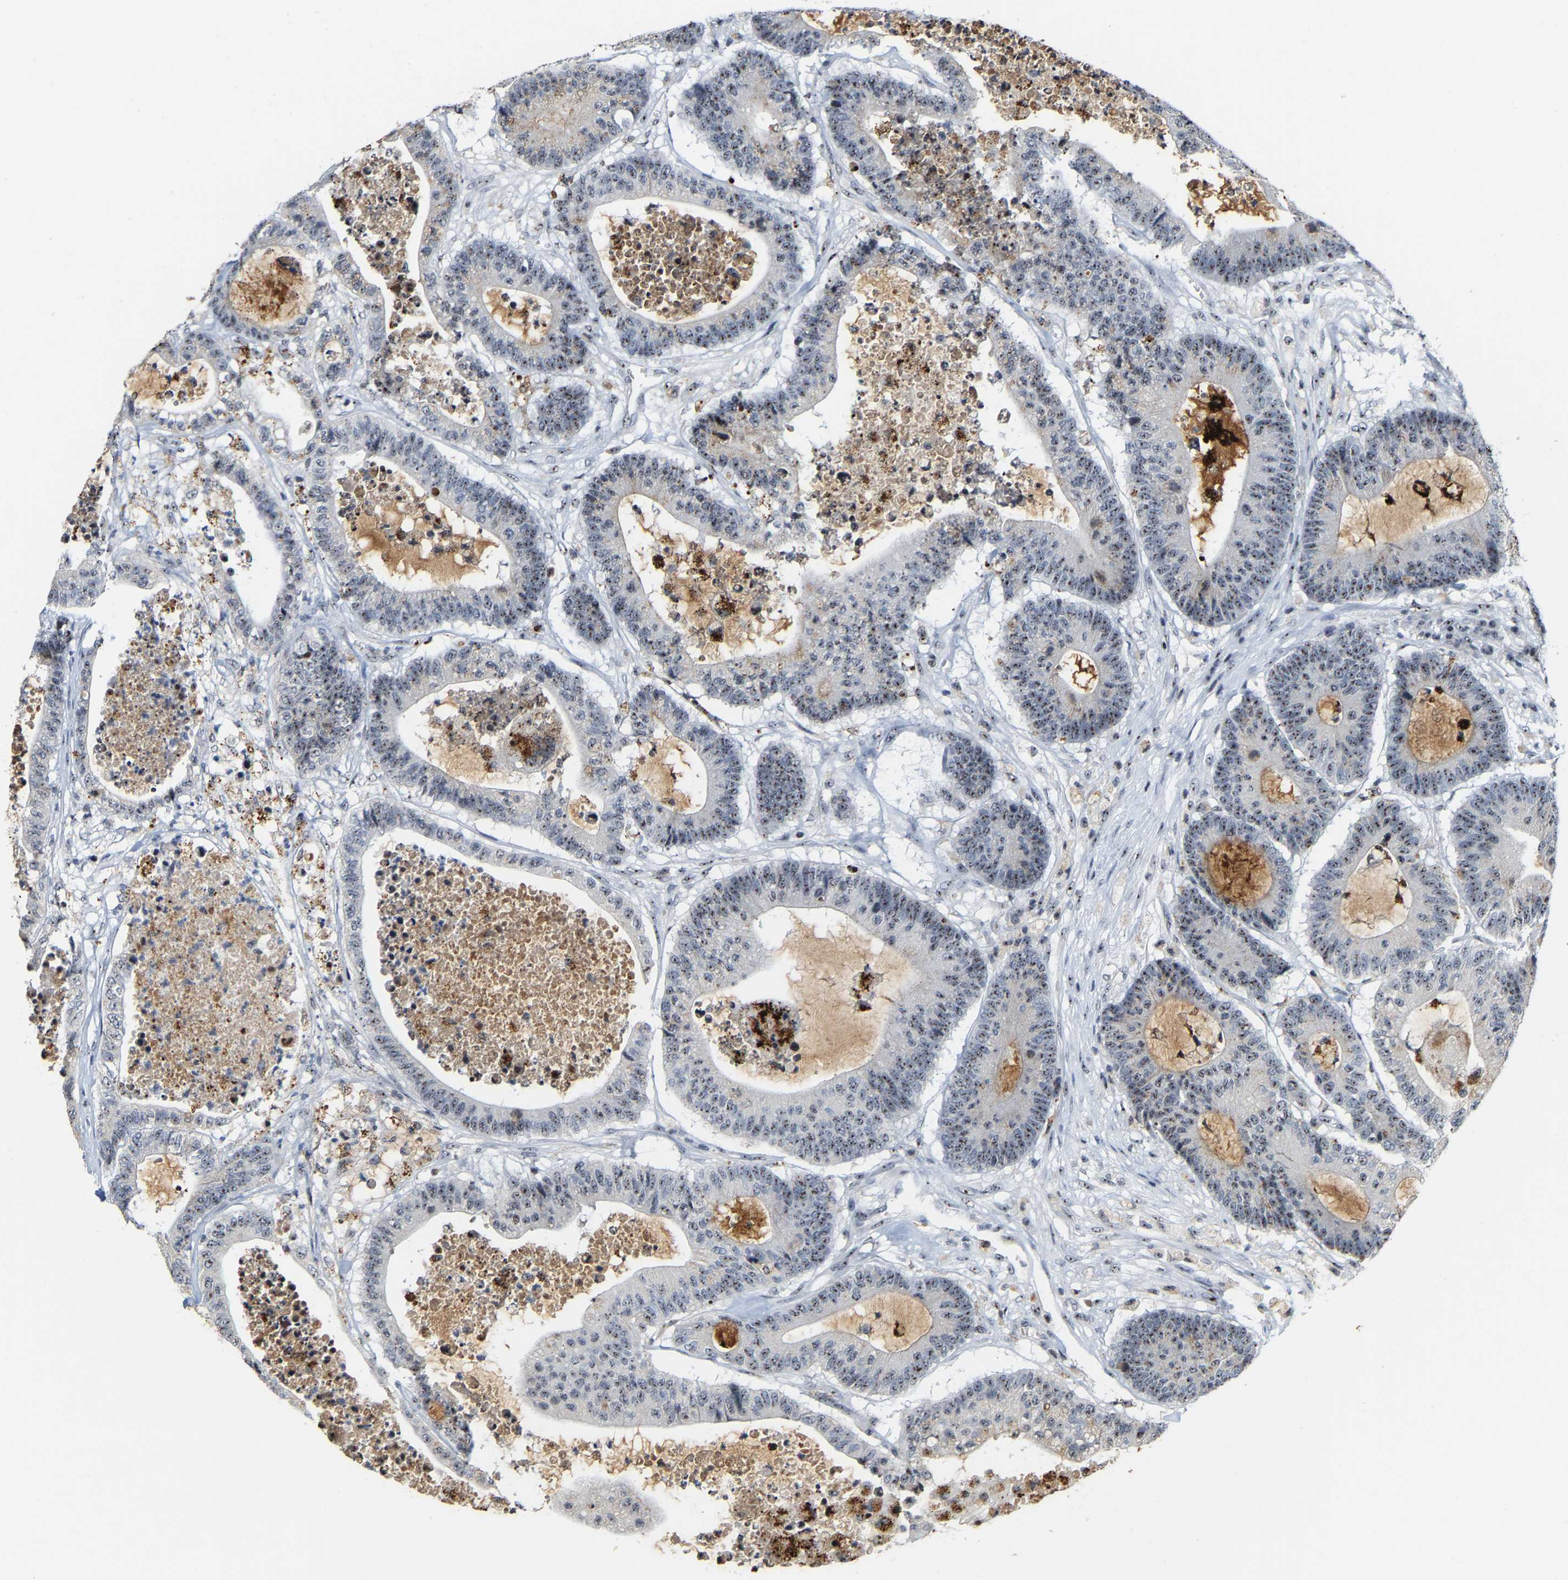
{"staining": {"intensity": "moderate", "quantity": ">75%", "location": "nuclear"}, "tissue": "colorectal cancer", "cell_type": "Tumor cells", "image_type": "cancer", "snomed": [{"axis": "morphology", "description": "Adenocarcinoma, NOS"}, {"axis": "topography", "description": "Colon"}], "caption": "Colorectal adenocarcinoma stained for a protein demonstrates moderate nuclear positivity in tumor cells.", "gene": "NOP58", "patient": {"sex": "female", "age": 84}}